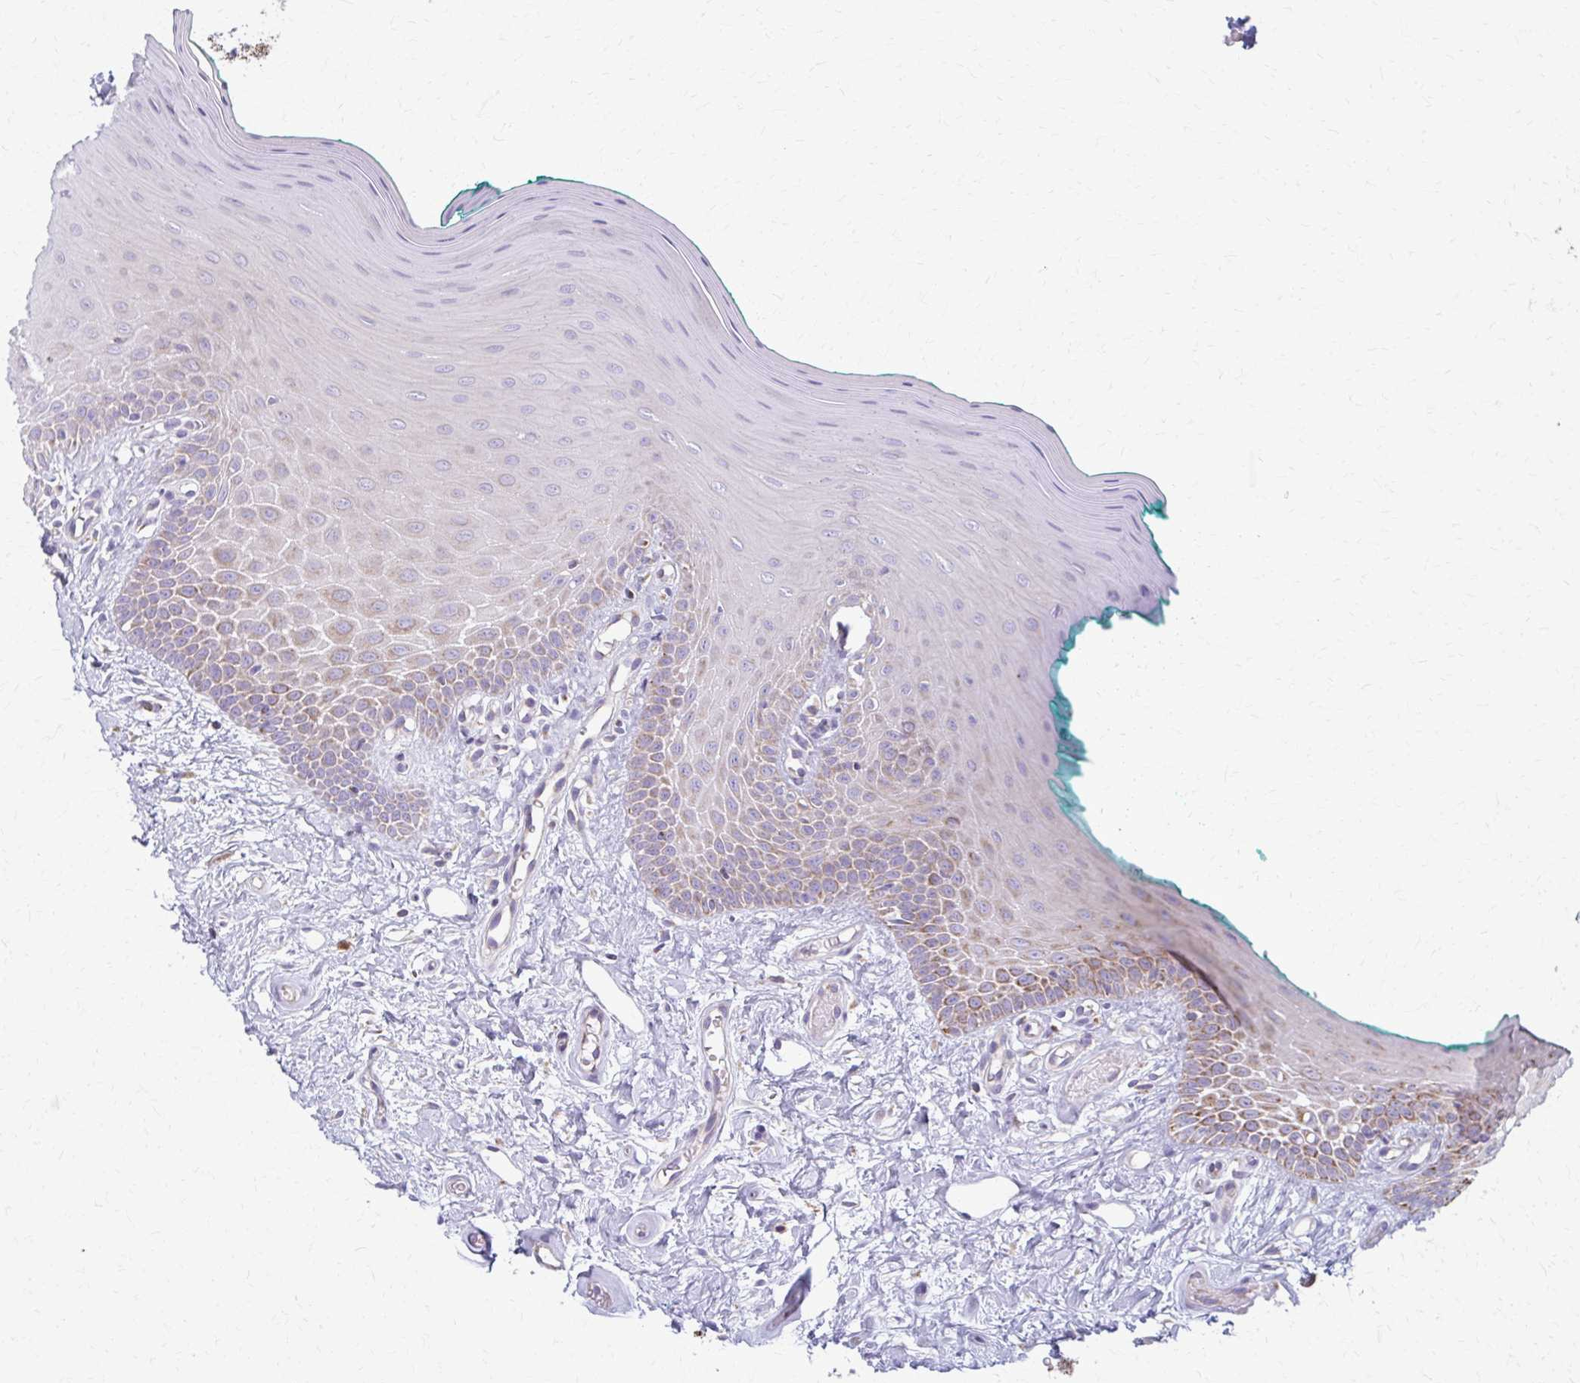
{"staining": {"intensity": "moderate", "quantity": "25%-75%", "location": "cytoplasmic/membranous"}, "tissue": "oral mucosa", "cell_type": "Squamous epithelial cells", "image_type": "normal", "snomed": [{"axis": "morphology", "description": "Normal tissue, NOS"}, {"axis": "topography", "description": "Oral tissue"}], "caption": "Immunohistochemistry staining of unremarkable oral mucosa, which reveals medium levels of moderate cytoplasmic/membranous expression in approximately 25%-75% of squamous epithelial cells indicating moderate cytoplasmic/membranous protein expression. The staining was performed using DAB (brown) for protein detection and nuclei were counterstained in hematoxylin (blue).", "gene": "TVP23A", "patient": {"sex": "female", "age": 40}}